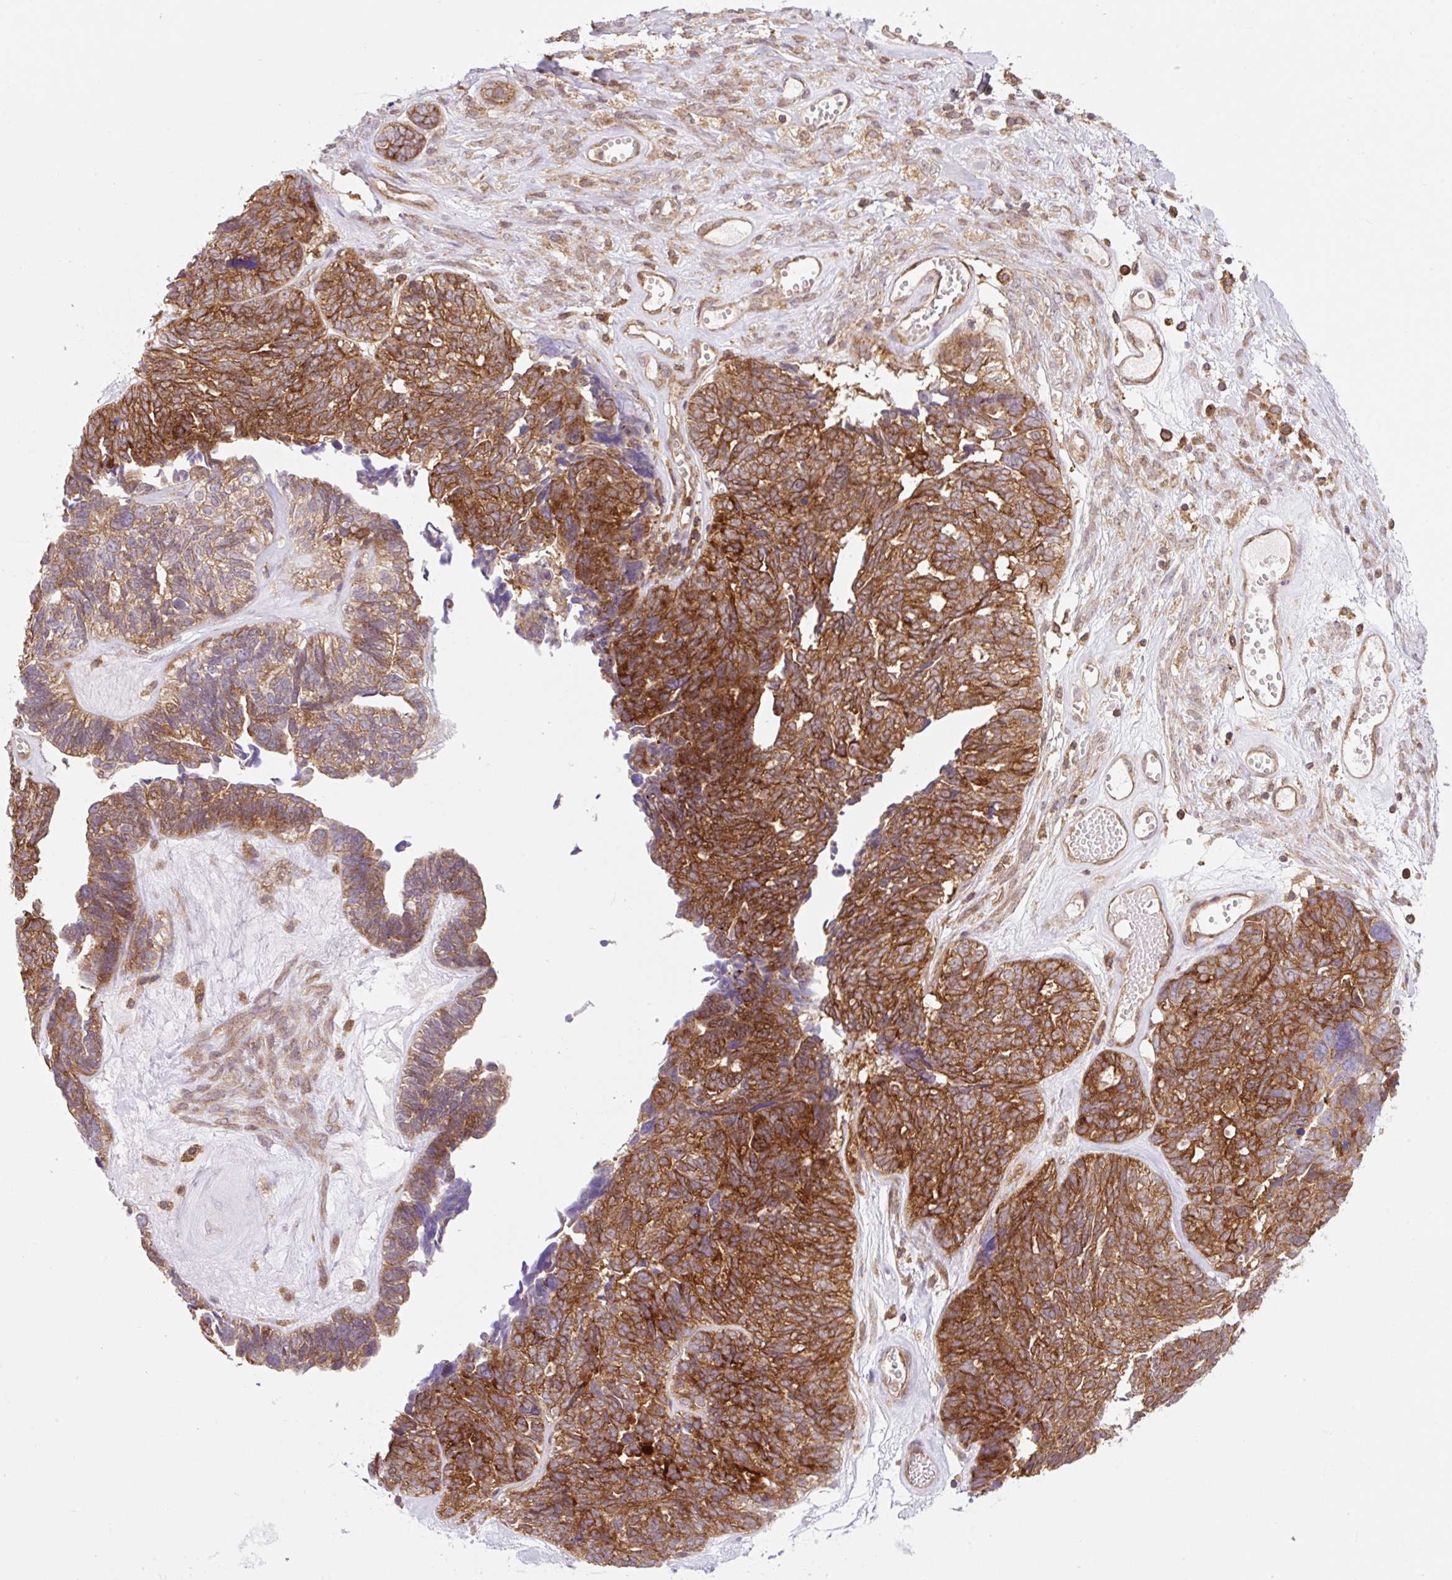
{"staining": {"intensity": "strong", "quantity": ">75%", "location": "cytoplasmic/membranous"}, "tissue": "ovarian cancer", "cell_type": "Tumor cells", "image_type": "cancer", "snomed": [{"axis": "morphology", "description": "Cystadenocarcinoma, serous, NOS"}, {"axis": "topography", "description": "Ovary"}], "caption": "Immunohistochemistry (IHC) histopathology image of neoplastic tissue: serous cystadenocarcinoma (ovarian) stained using IHC displays high levels of strong protein expression localized specifically in the cytoplasmic/membranous of tumor cells, appearing as a cytoplasmic/membranous brown color.", "gene": "VPS4A", "patient": {"sex": "female", "age": 79}}